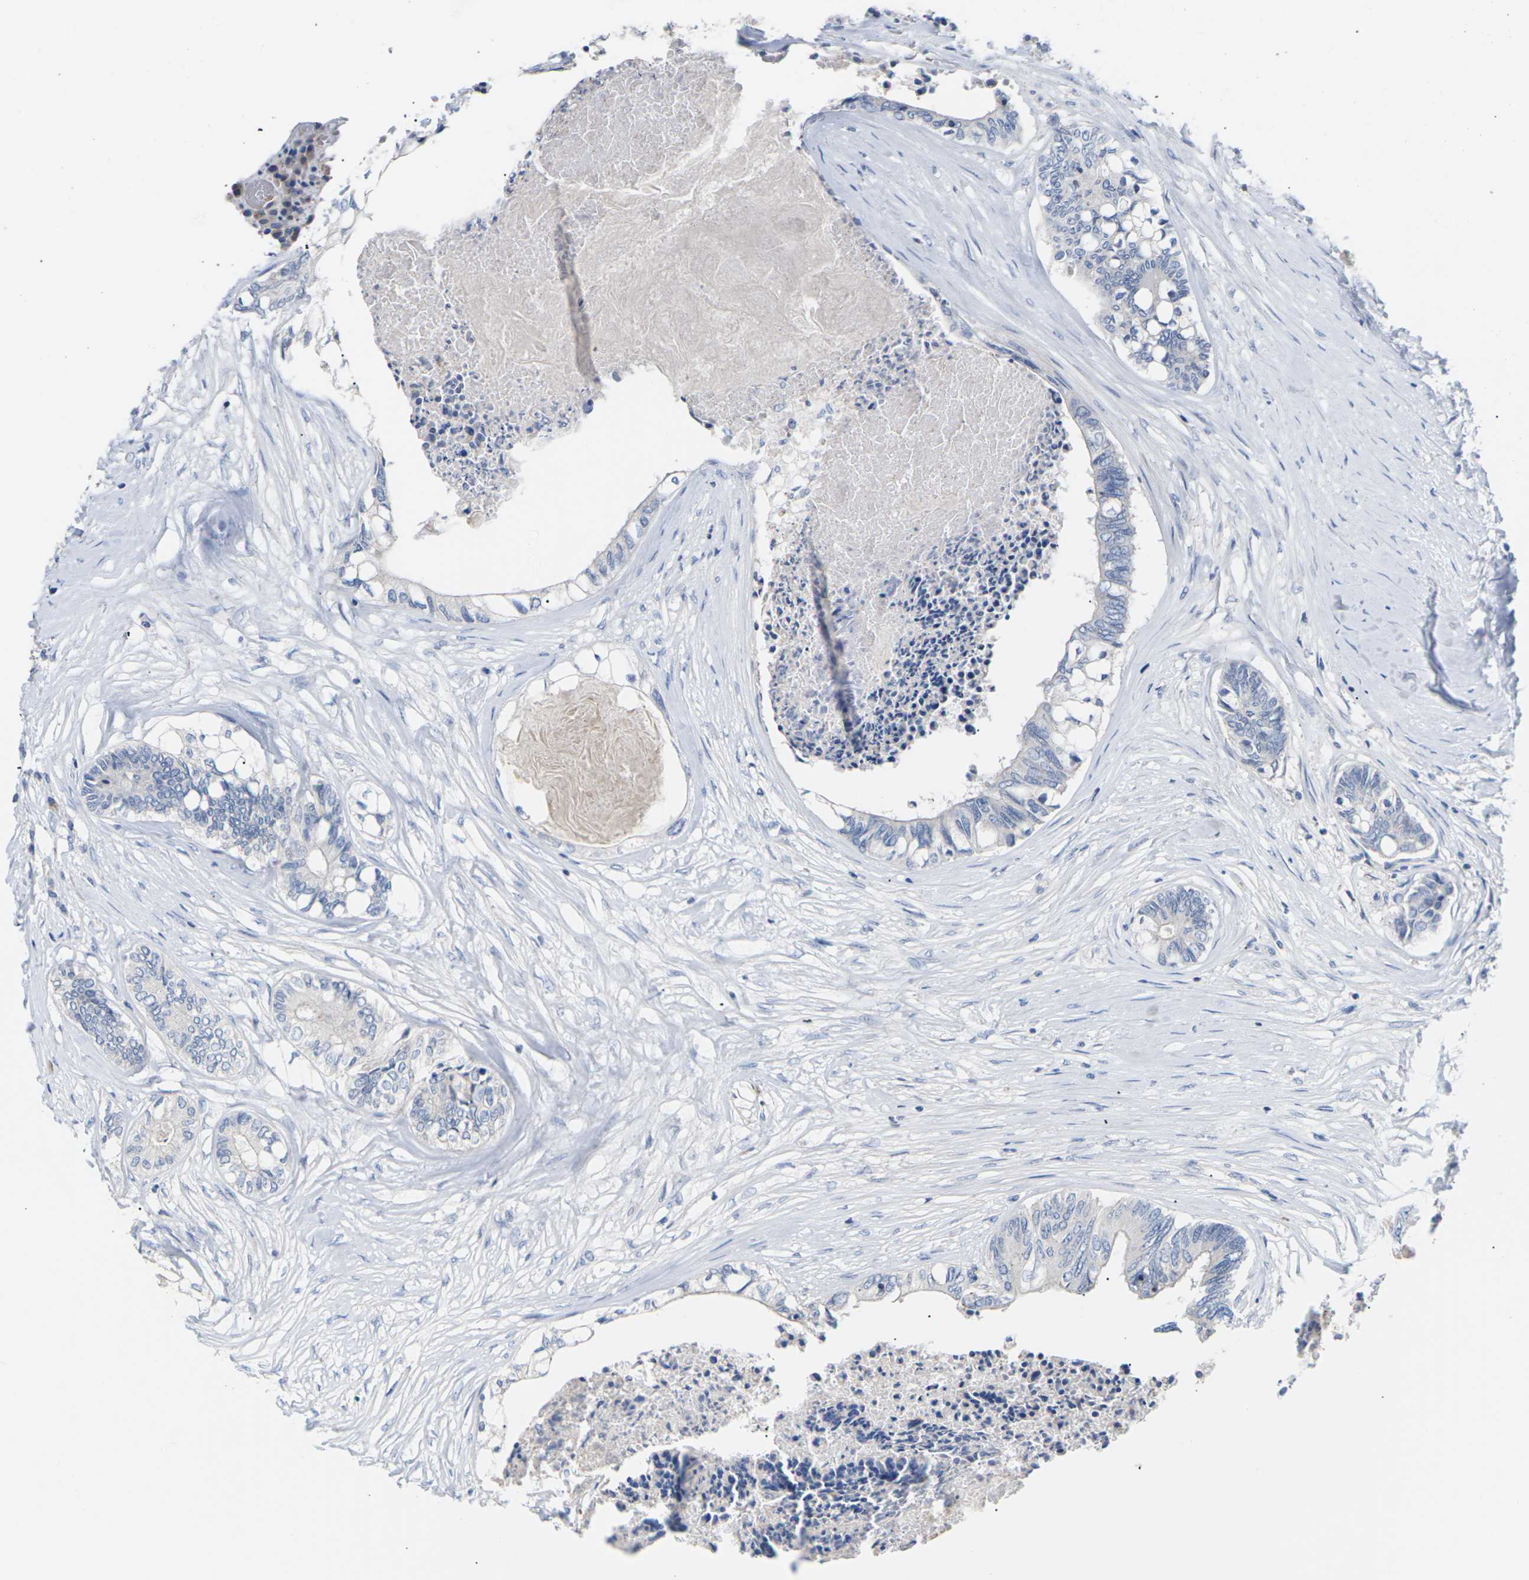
{"staining": {"intensity": "negative", "quantity": "none", "location": "none"}, "tissue": "colorectal cancer", "cell_type": "Tumor cells", "image_type": "cancer", "snomed": [{"axis": "morphology", "description": "Adenocarcinoma, NOS"}, {"axis": "topography", "description": "Rectum"}], "caption": "Immunohistochemistry histopathology image of human colorectal cancer (adenocarcinoma) stained for a protein (brown), which displays no expression in tumor cells.", "gene": "TMCO4", "patient": {"sex": "male", "age": 63}}